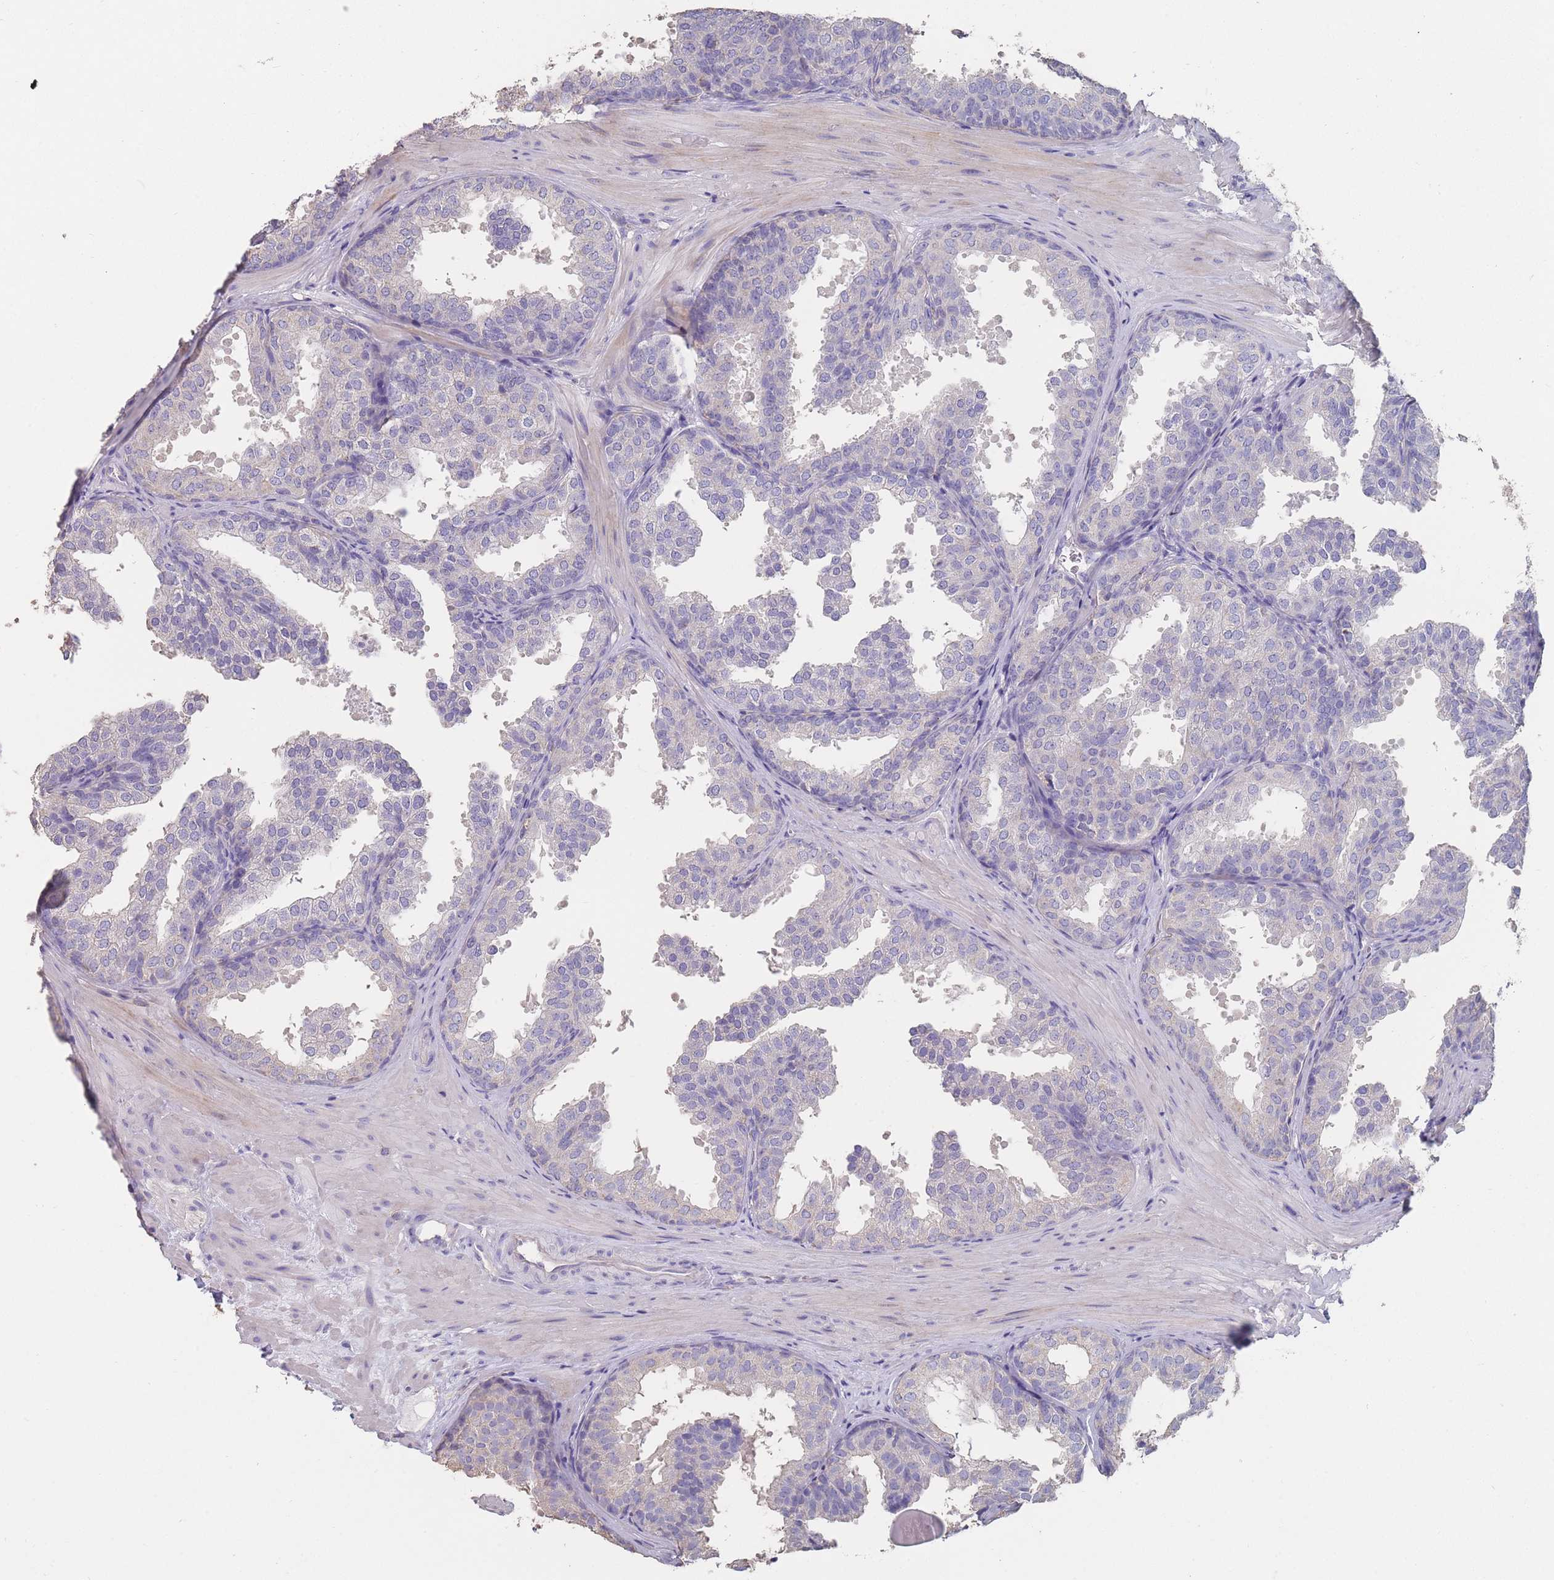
{"staining": {"intensity": "negative", "quantity": "none", "location": "none"}, "tissue": "prostate", "cell_type": "Glandular cells", "image_type": "normal", "snomed": [{"axis": "morphology", "description": "Normal tissue, NOS"}, {"axis": "topography", "description": "Prostate"}], "caption": "Micrograph shows no significant protein positivity in glandular cells of normal prostate. The staining was performed using DAB to visualize the protein expression in brown, while the nuclei were stained in blue with hematoxylin (Magnification: 20x).", "gene": "CLEC12A", "patient": {"sex": "male", "age": 37}}